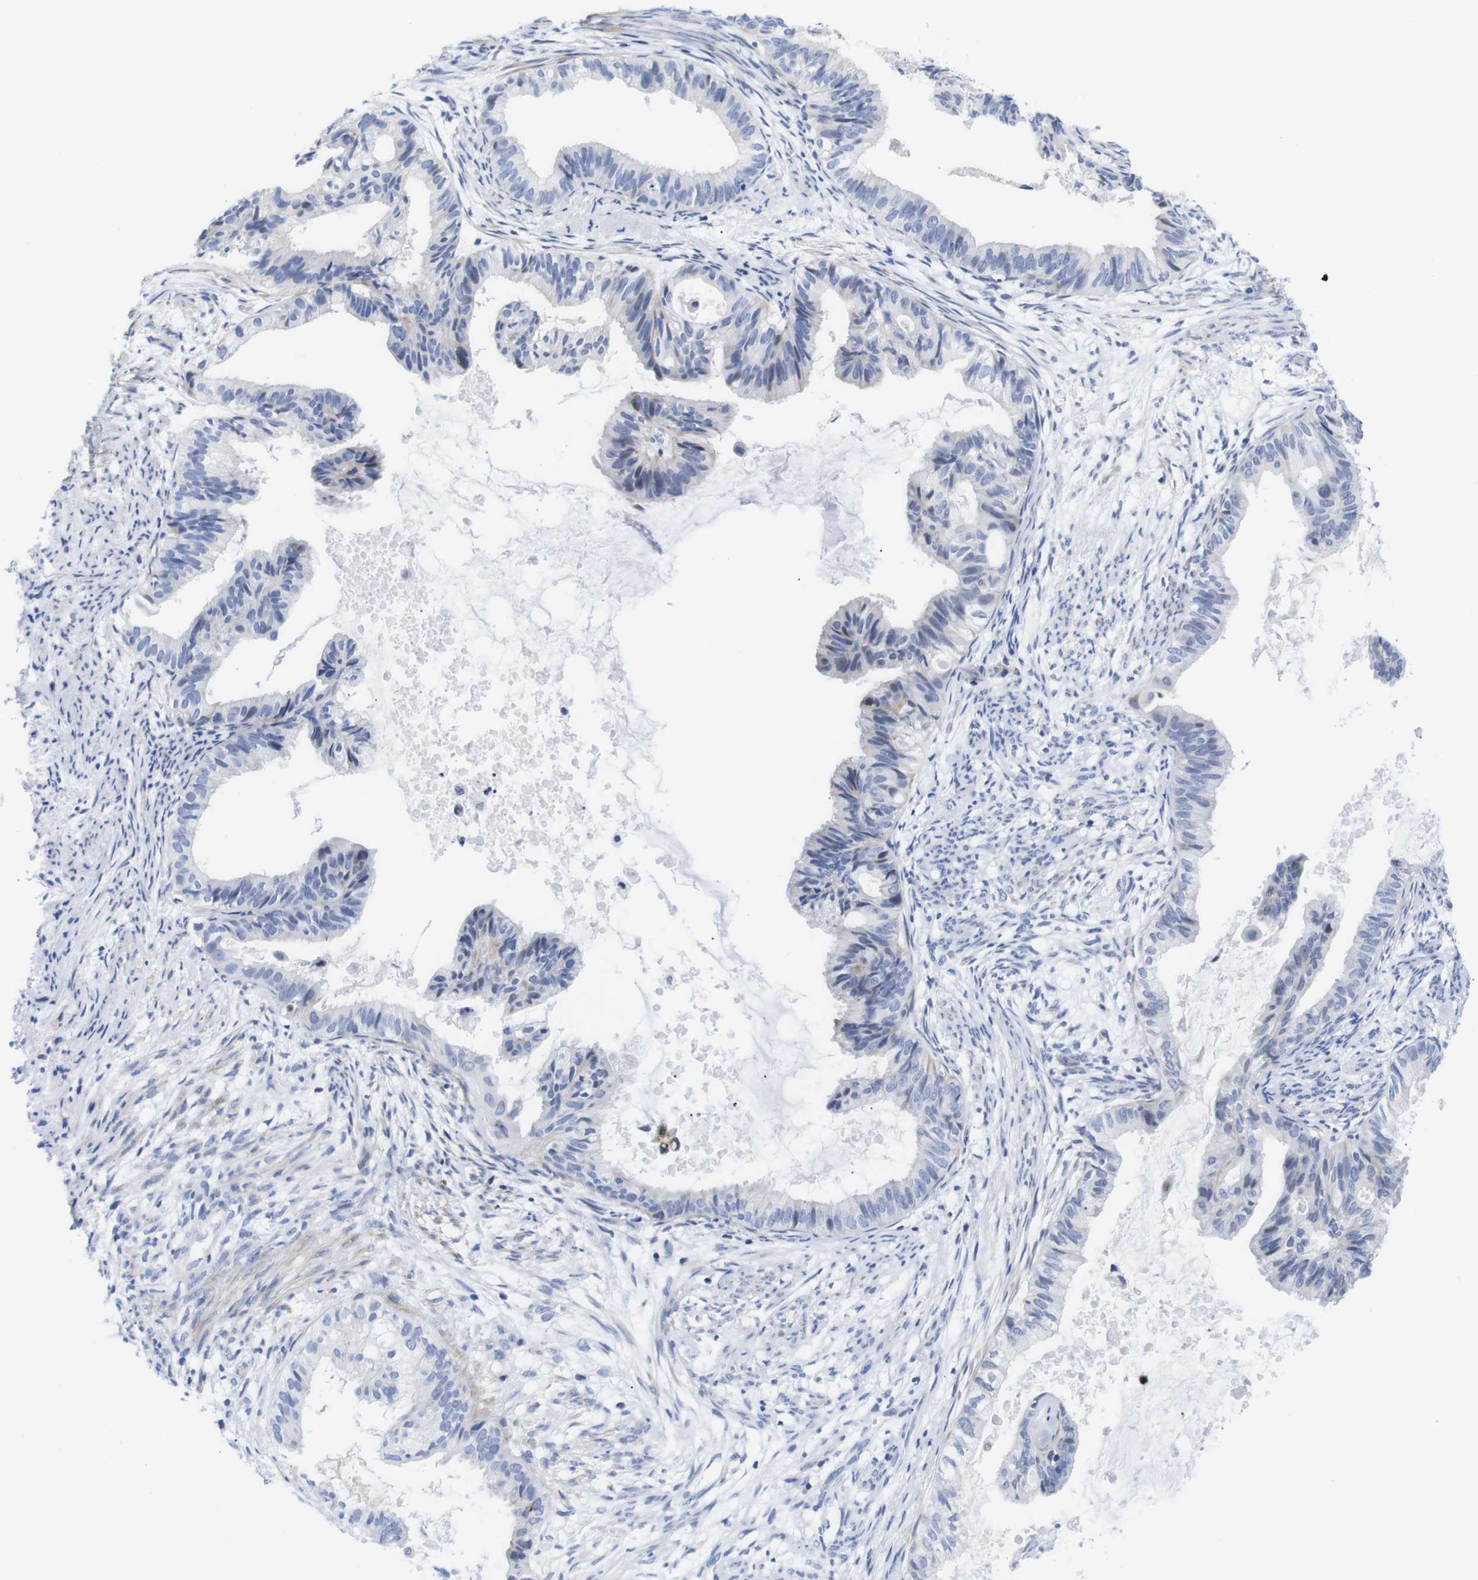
{"staining": {"intensity": "negative", "quantity": "none", "location": "none"}, "tissue": "cervical cancer", "cell_type": "Tumor cells", "image_type": "cancer", "snomed": [{"axis": "morphology", "description": "Normal tissue, NOS"}, {"axis": "morphology", "description": "Adenocarcinoma, NOS"}, {"axis": "topography", "description": "Cervix"}, {"axis": "topography", "description": "Endometrium"}], "caption": "High power microscopy photomicrograph of an immunohistochemistry (IHC) histopathology image of cervical cancer, revealing no significant staining in tumor cells. (Immunohistochemistry (ihc), brightfield microscopy, high magnification).", "gene": "LRRC55", "patient": {"sex": "female", "age": 86}}